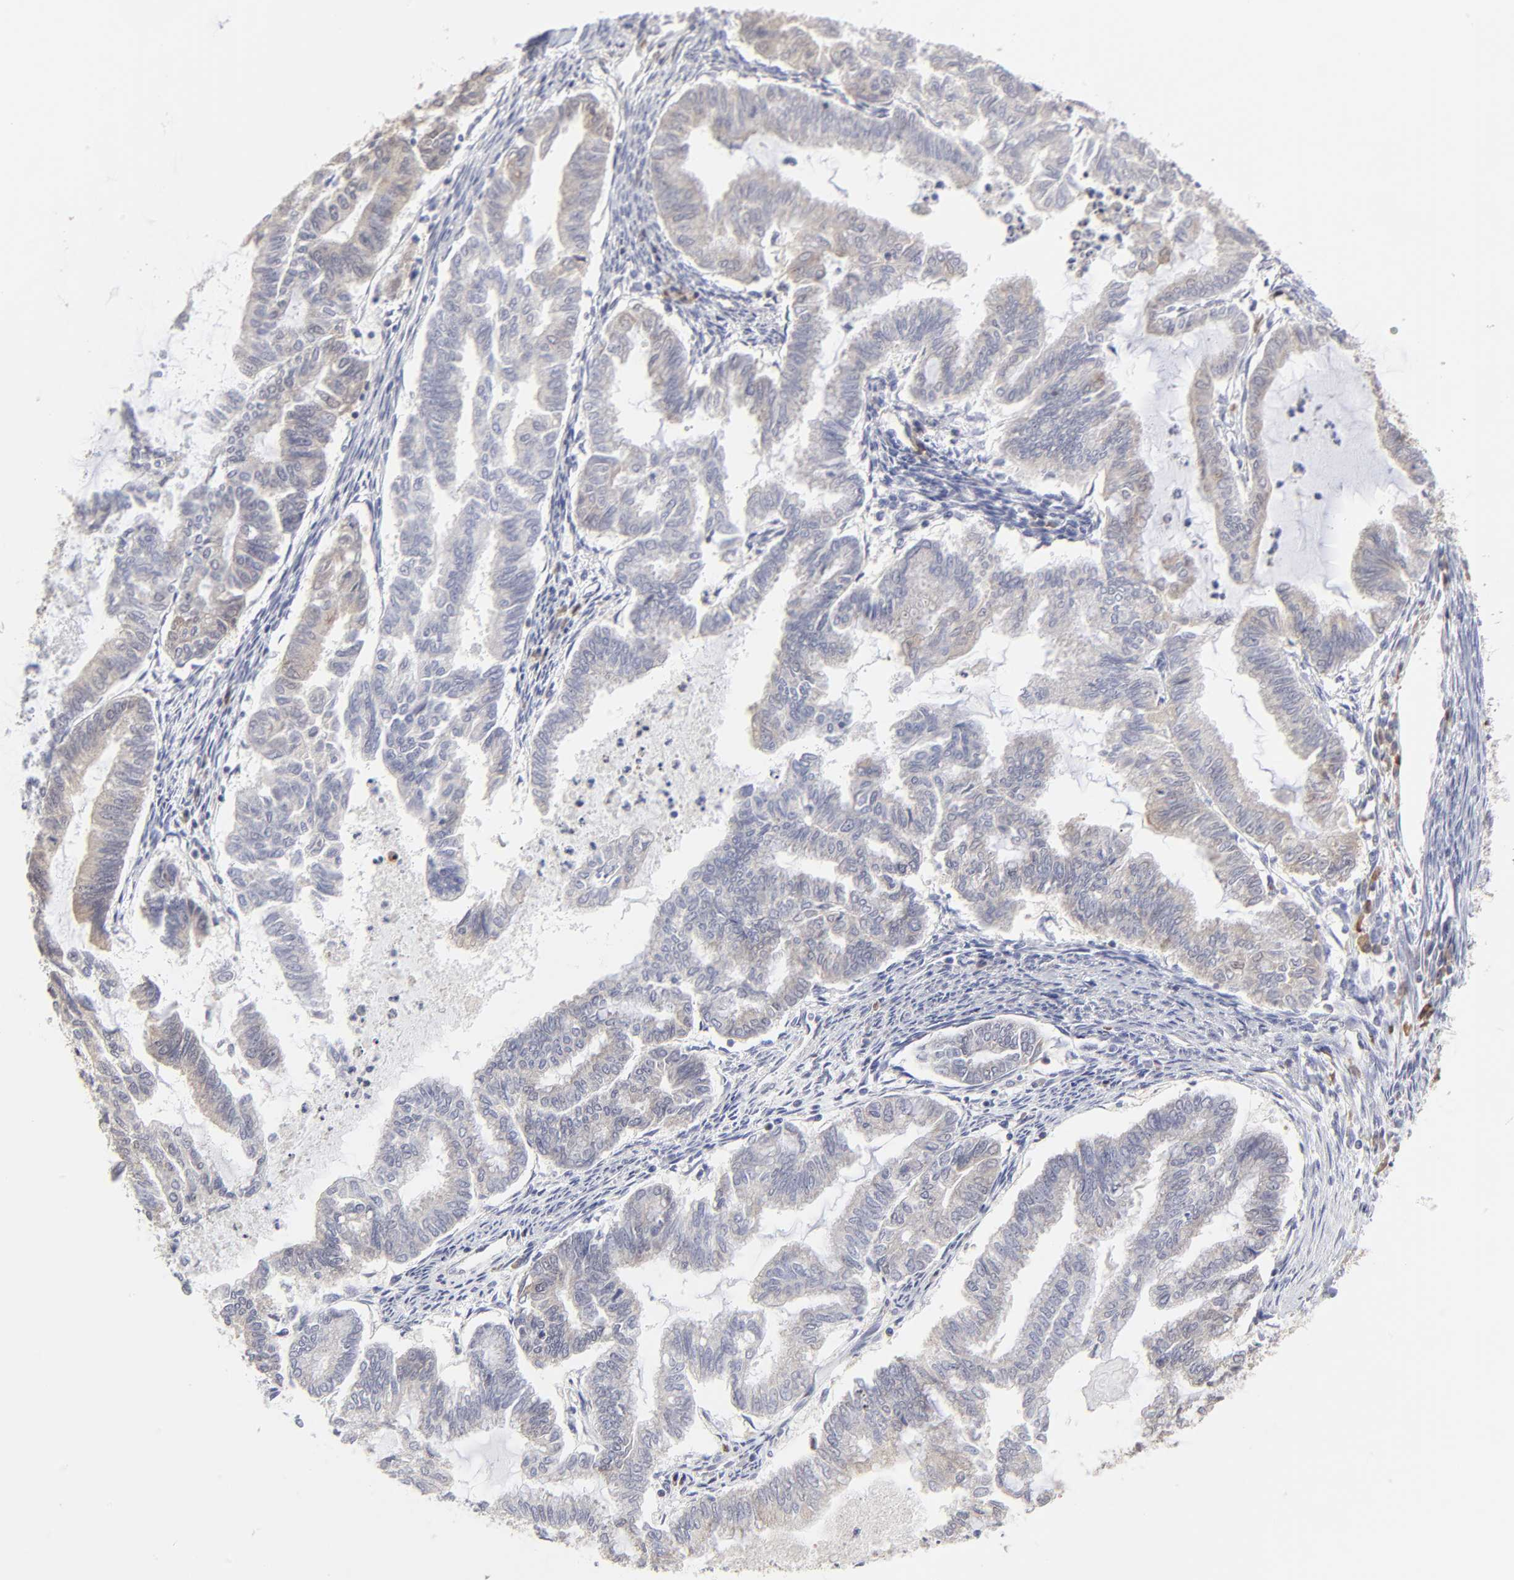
{"staining": {"intensity": "negative", "quantity": "none", "location": "none"}, "tissue": "endometrial cancer", "cell_type": "Tumor cells", "image_type": "cancer", "snomed": [{"axis": "morphology", "description": "Adenocarcinoma, NOS"}, {"axis": "topography", "description": "Endometrium"}], "caption": "Adenocarcinoma (endometrial) was stained to show a protein in brown. There is no significant expression in tumor cells.", "gene": "CASP3", "patient": {"sex": "female", "age": 79}}